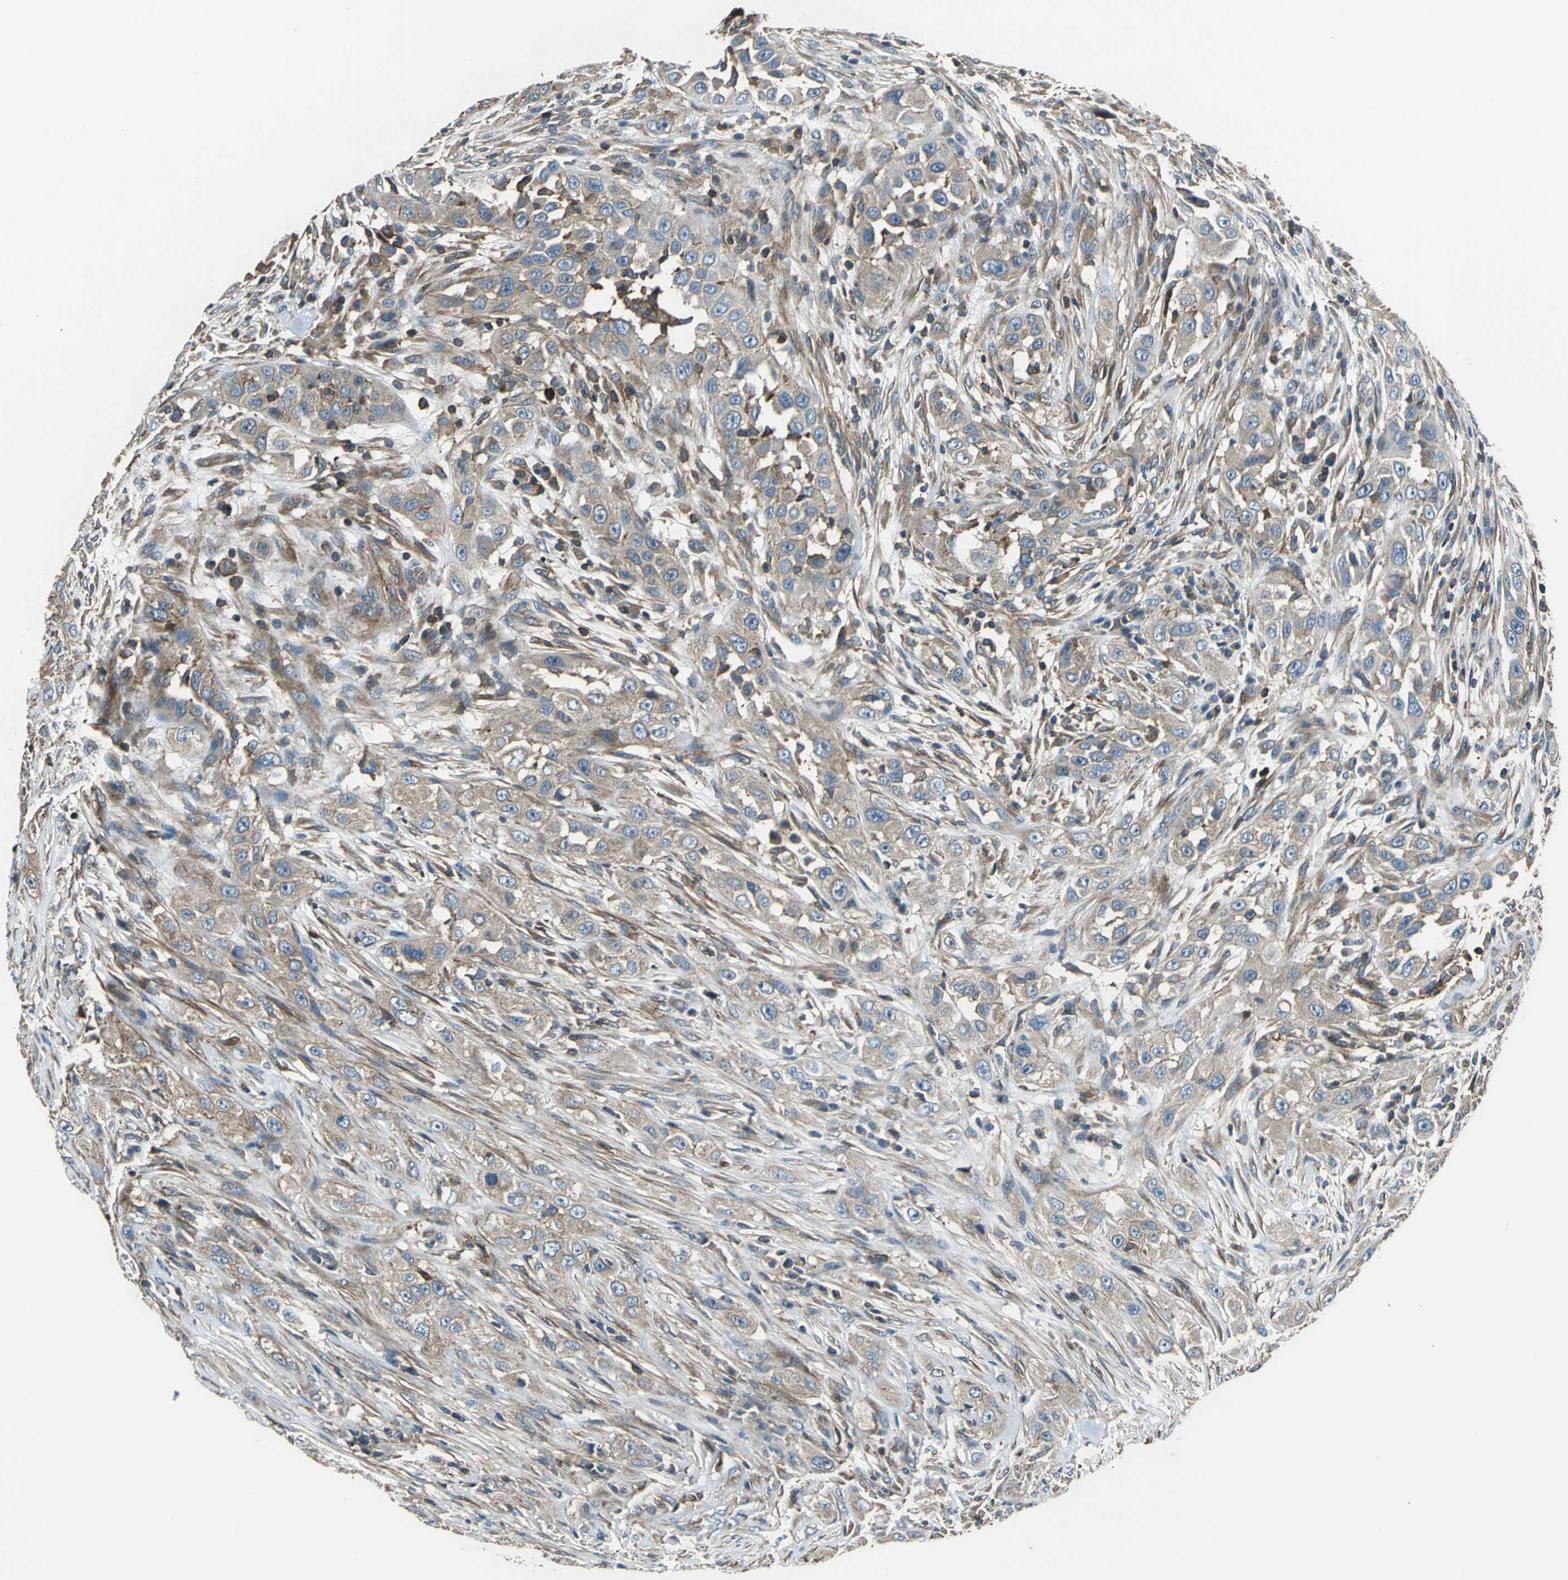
{"staining": {"intensity": "moderate", "quantity": ">75%", "location": "cytoplasmic/membranous"}, "tissue": "head and neck cancer", "cell_type": "Tumor cells", "image_type": "cancer", "snomed": [{"axis": "morphology", "description": "Carcinoma, NOS"}, {"axis": "topography", "description": "Head-Neck"}], "caption": "Protein expression analysis of head and neck carcinoma reveals moderate cytoplasmic/membranous staining in about >75% of tumor cells.", "gene": "PARVA", "patient": {"sex": "male", "age": 87}}